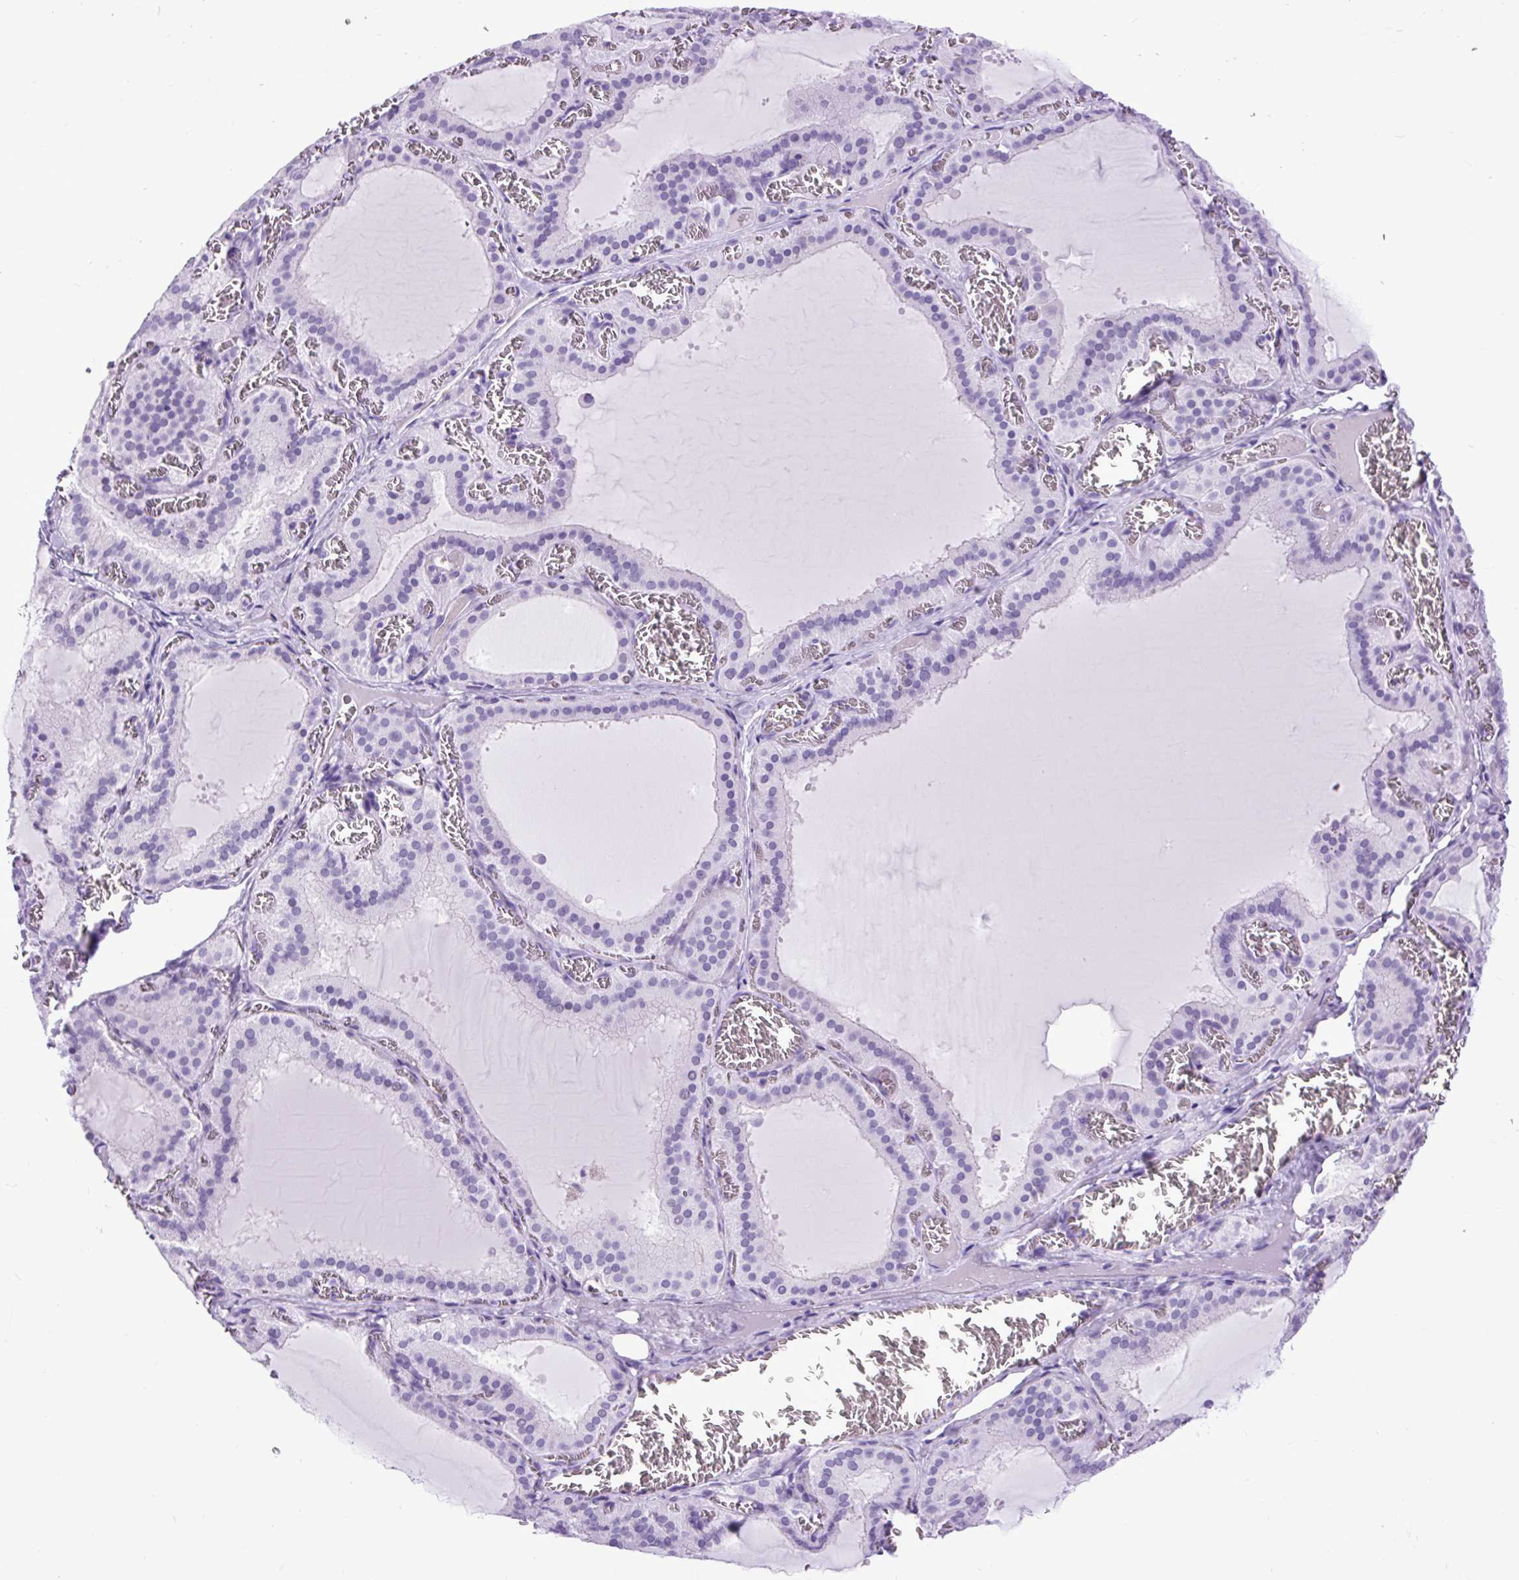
{"staining": {"intensity": "negative", "quantity": "none", "location": "none"}, "tissue": "thyroid gland", "cell_type": "Glandular cells", "image_type": "normal", "snomed": [{"axis": "morphology", "description": "Normal tissue, NOS"}, {"axis": "topography", "description": "Thyroid gland"}], "caption": "This is an IHC image of benign human thyroid gland. There is no expression in glandular cells.", "gene": "DPP6", "patient": {"sex": "female", "age": 30}}